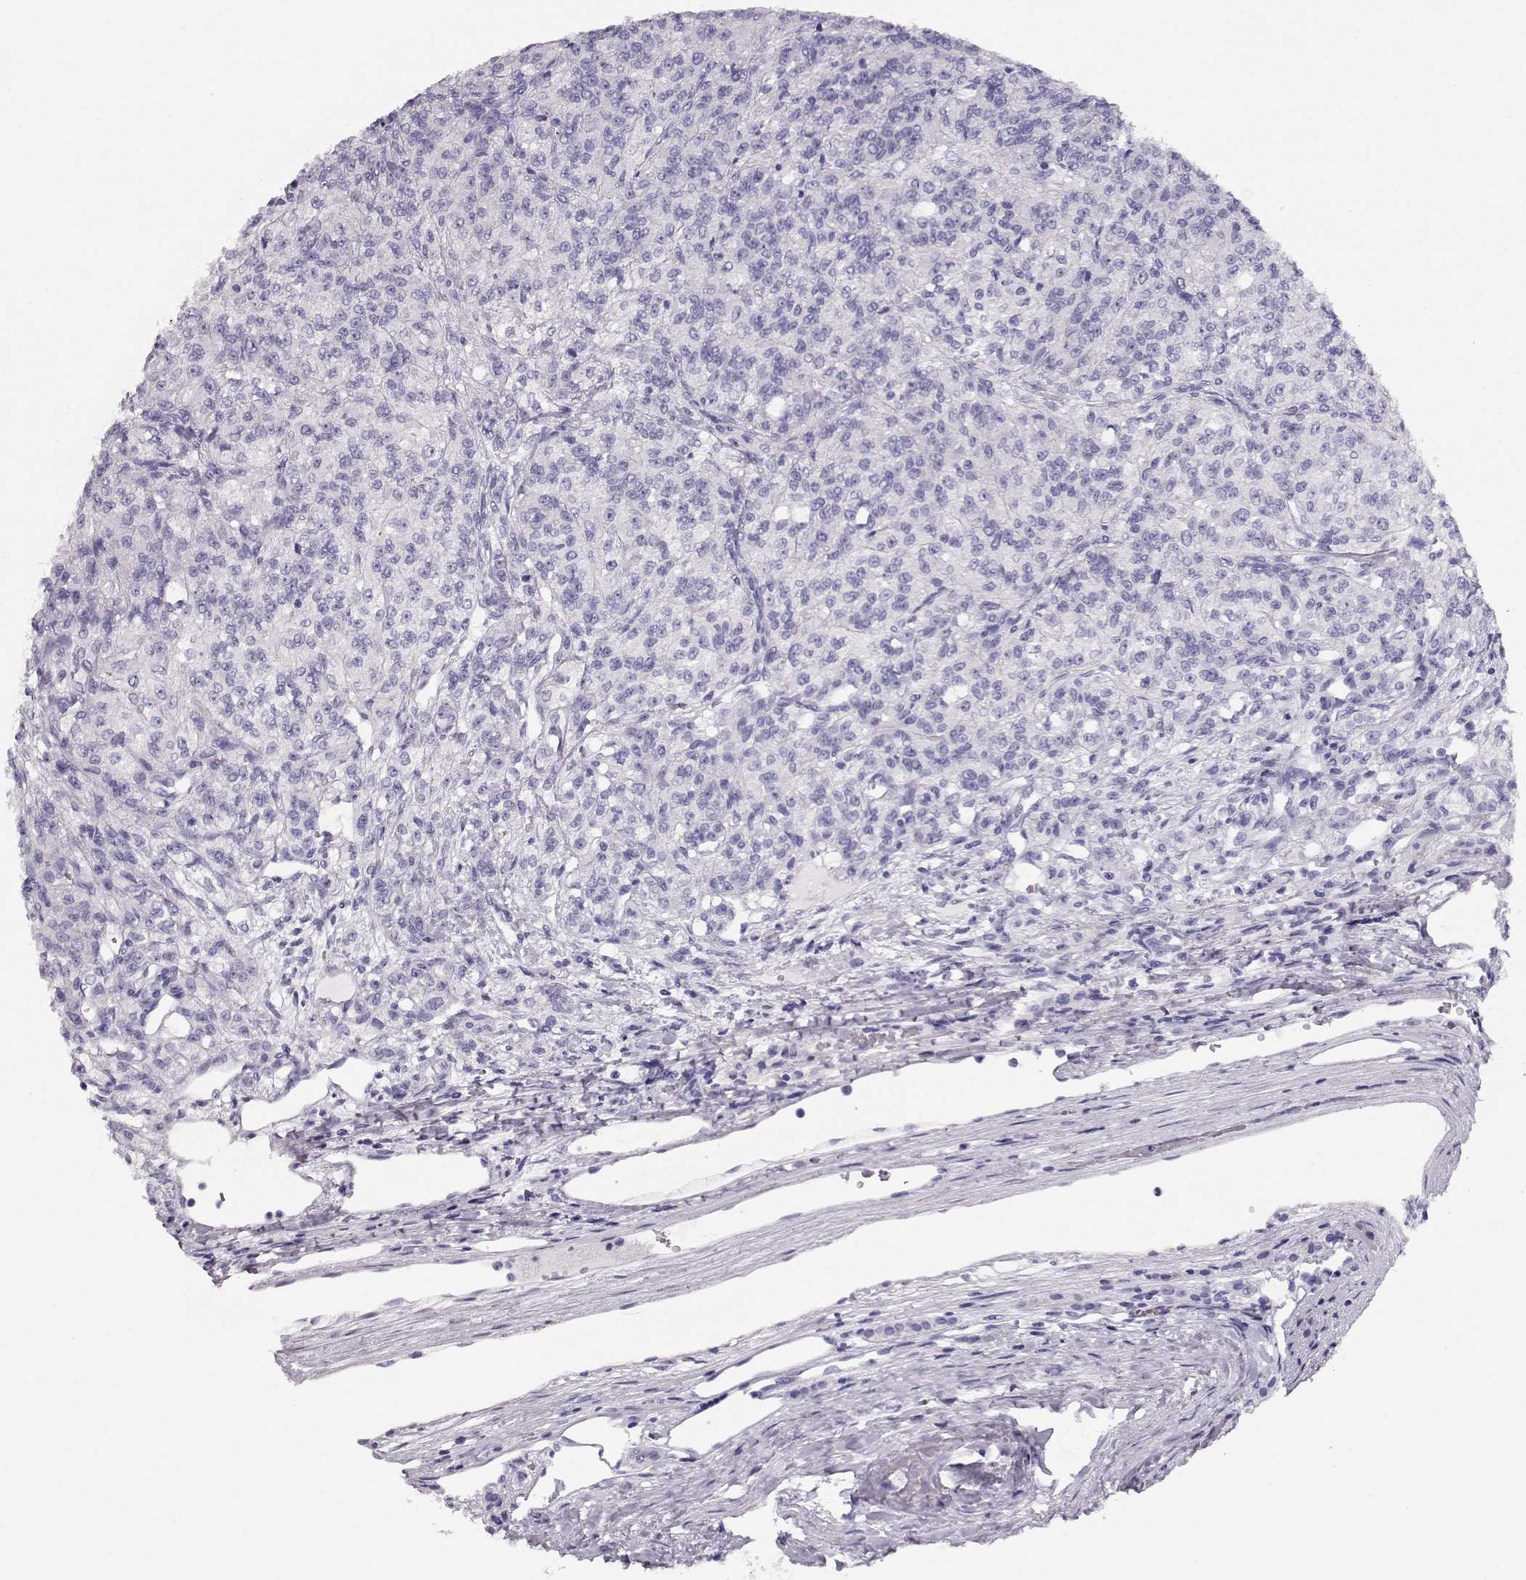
{"staining": {"intensity": "negative", "quantity": "none", "location": "none"}, "tissue": "renal cancer", "cell_type": "Tumor cells", "image_type": "cancer", "snomed": [{"axis": "morphology", "description": "Adenocarcinoma, NOS"}, {"axis": "topography", "description": "Kidney"}], "caption": "High magnification brightfield microscopy of adenocarcinoma (renal) stained with DAB (brown) and counterstained with hematoxylin (blue): tumor cells show no significant positivity. (Stains: DAB (3,3'-diaminobenzidine) immunohistochemistry (IHC) with hematoxylin counter stain, Microscopy: brightfield microscopy at high magnification).", "gene": "CRX", "patient": {"sex": "female", "age": 63}}